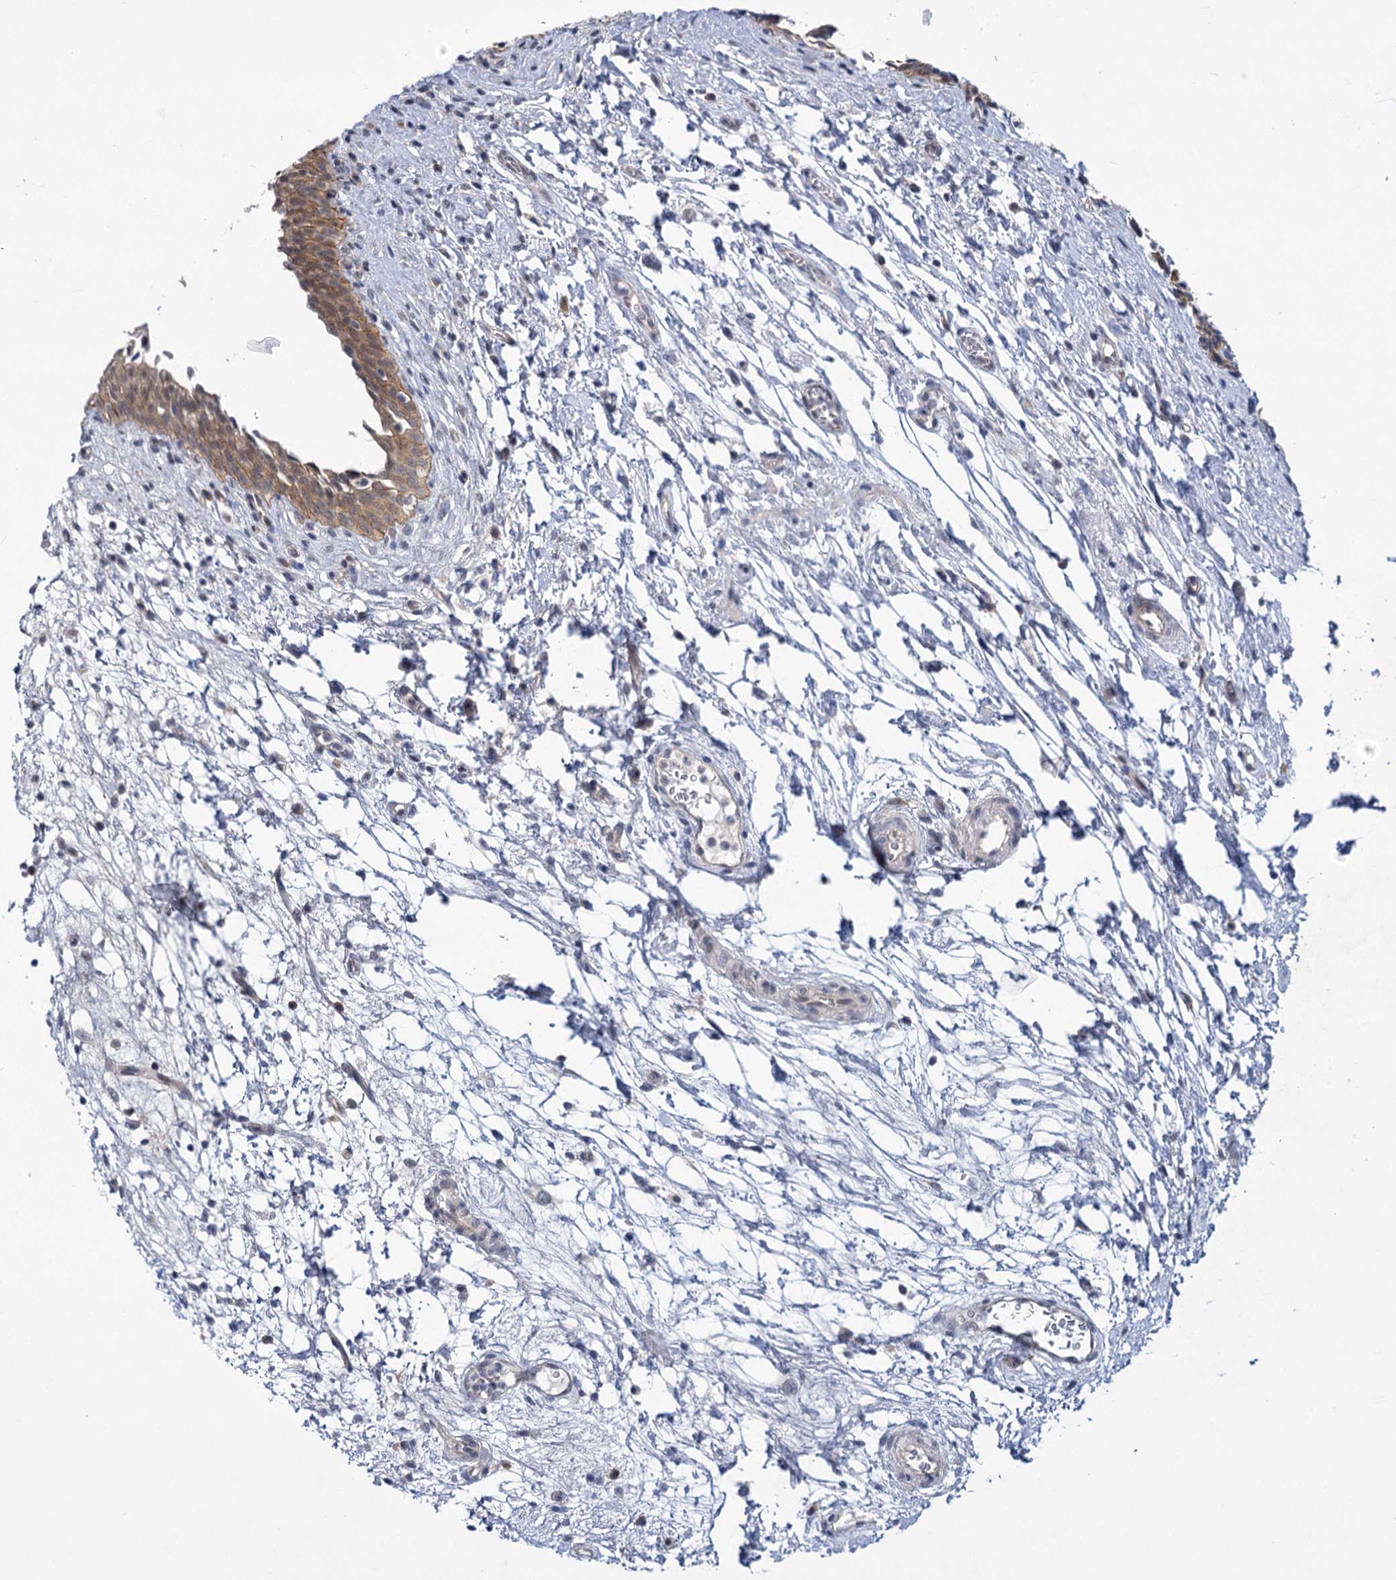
{"staining": {"intensity": "moderate", "quantity": "25%-75%", "location": "cytoplasmic/membranous,nuclear"}, "tissue": "urinary bladder", "cell_type": "Urothelial cells", "image_type": "normal", "snomed": [{"axis": "morphology", "description": "Normal tissue, NOS"}, {"axis": "topography", "description": "Urinary bladder"}], "caption": "The histopathology image exhibits immunohistochemical staining of benign urinary bladder. There is moderate cytoplasmic/membranous,nuclear expression is appreciated in approximately 25%-75% of urothelial cells.", "gene": "MBLAC2", "patient": {"sex": "male", "age": 83}}